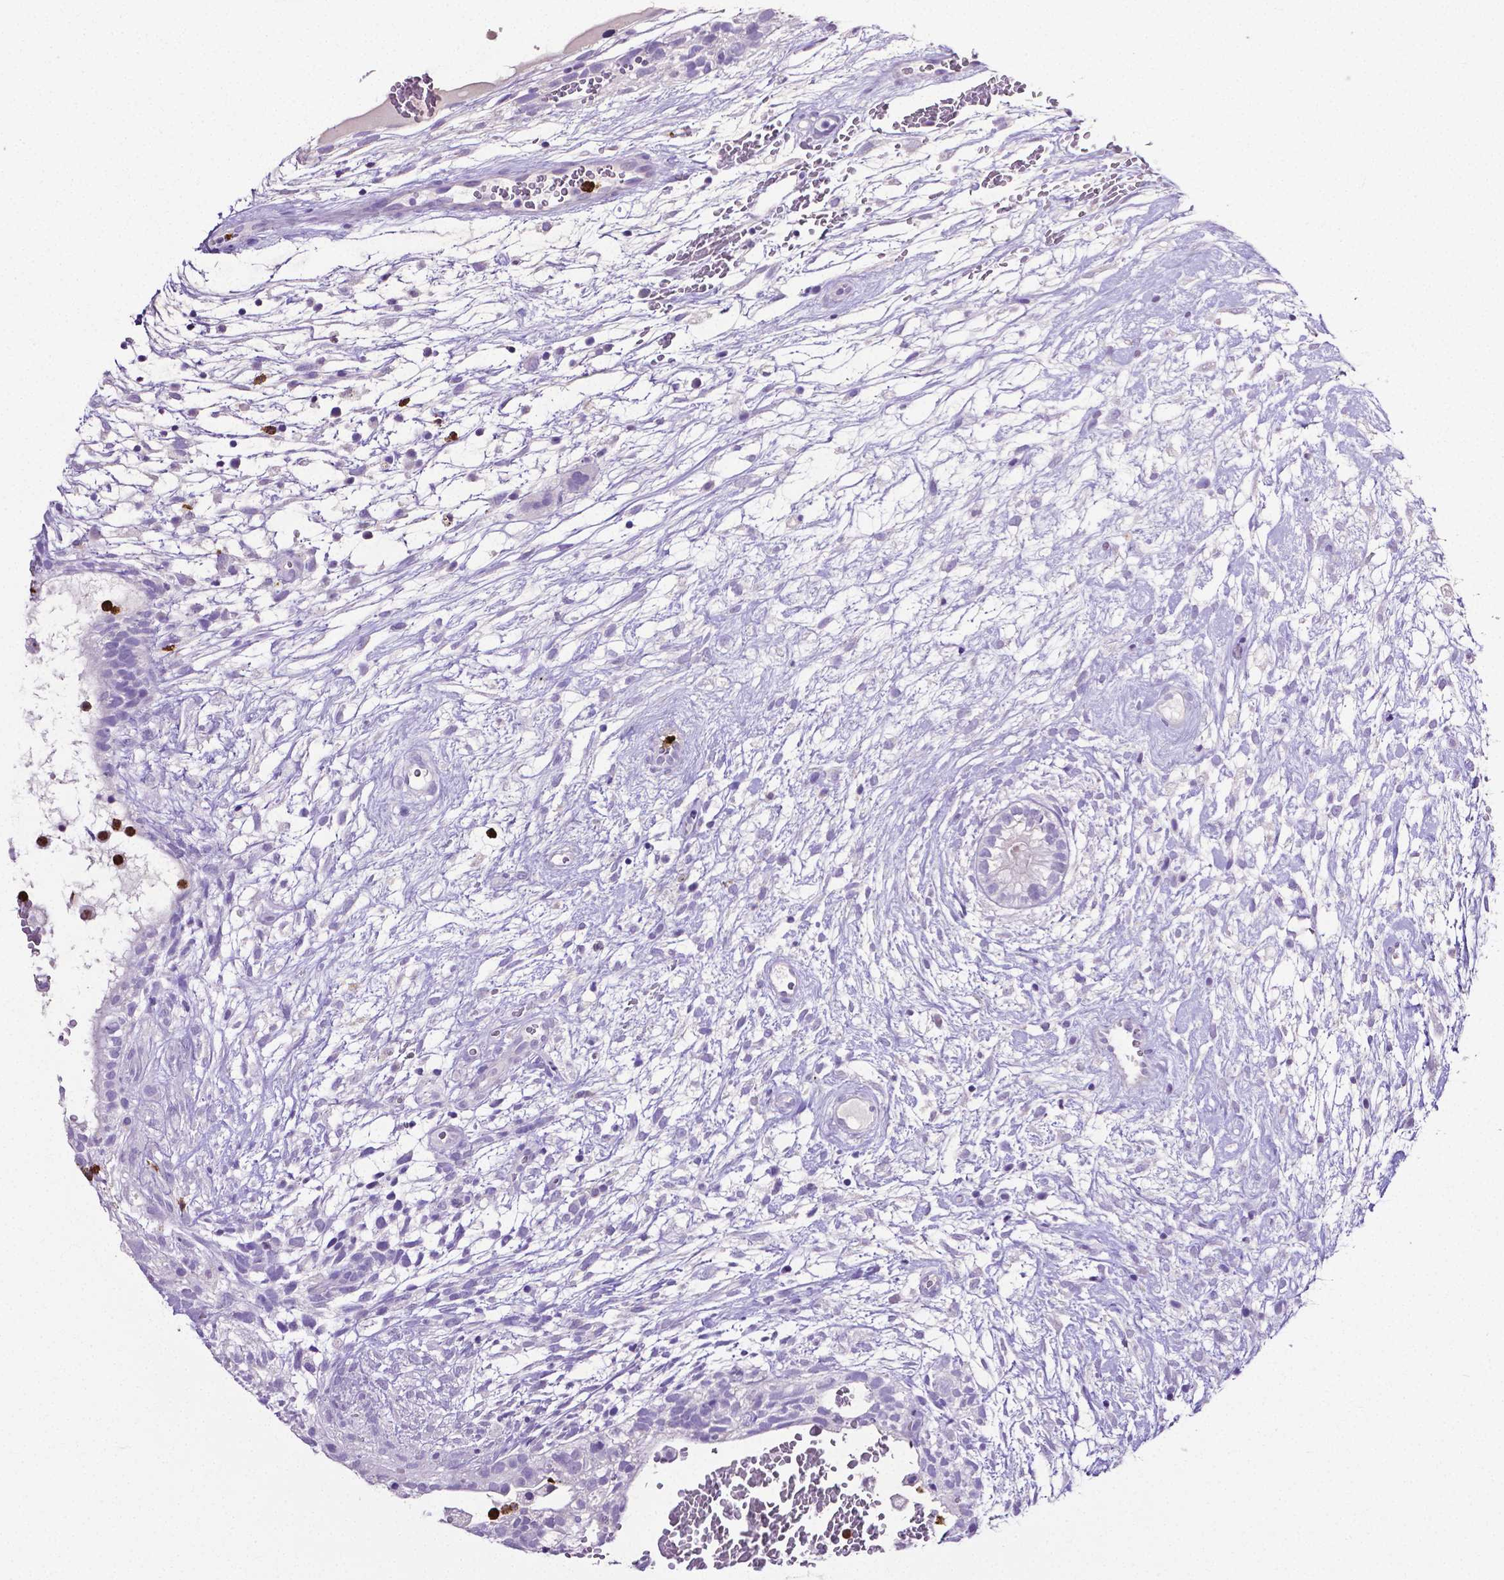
{"staining": {"intensity": "negative", "quantity": "none", "location": "none"}, "tissue": "testis cancer", "cell_type": "Tumor cells", "image_type": "cancer", "snomed": [{"axis": "morphology", "description": "Normal tissue, NOS"}, {"axis": "morphology", "description": "Carcinoma, Embryonal, NOS"}, {"axis": "topography", "description": "Testis"}], "caption": "A high-resolution image shows immunohistochemistry (IHC) staining of embryonal carcinoma (testis), which exhibits no significant positivity in tumor cells.", "gene": "MMP9", "patient": {"sex": "male", "age": 32}}